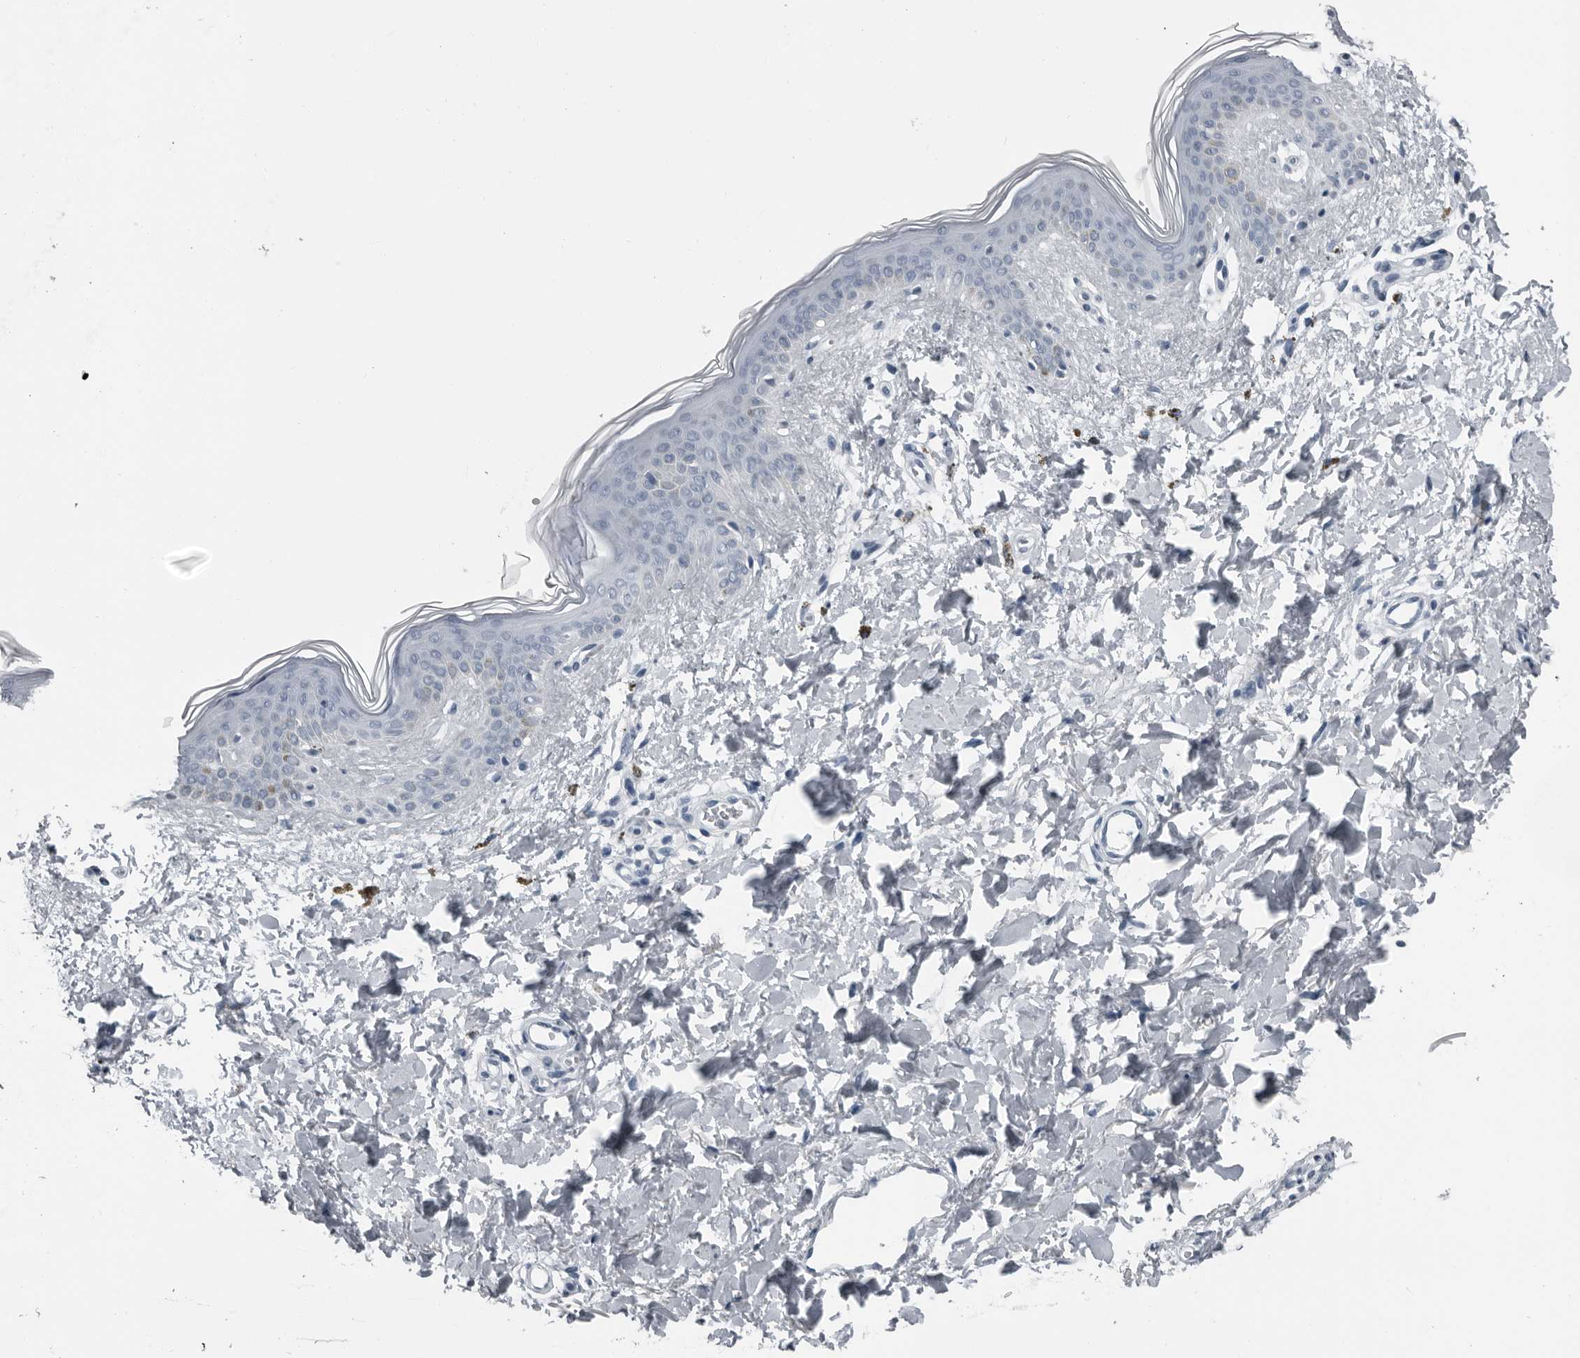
{"staining": {"intensity": "negative", "quantity": "none", "location": "none"}, "tissue": "skin", "cell_type": "Fibroblasts", "image_type": "normal", "snomed": [{"axis": "morphology", "description": "Normal tissue, NOS"}, {"axis": "topography", "description": "Skin"}], "caption": "Immunohistochemical staining of normal human skin exhibits no significant positivity in fibroblasts. (DAB (3,3'-diaminobenzidine) IHC, high magnification).", "gene": "PRSS1", "patient": {"sex": "female", "age": 46}}